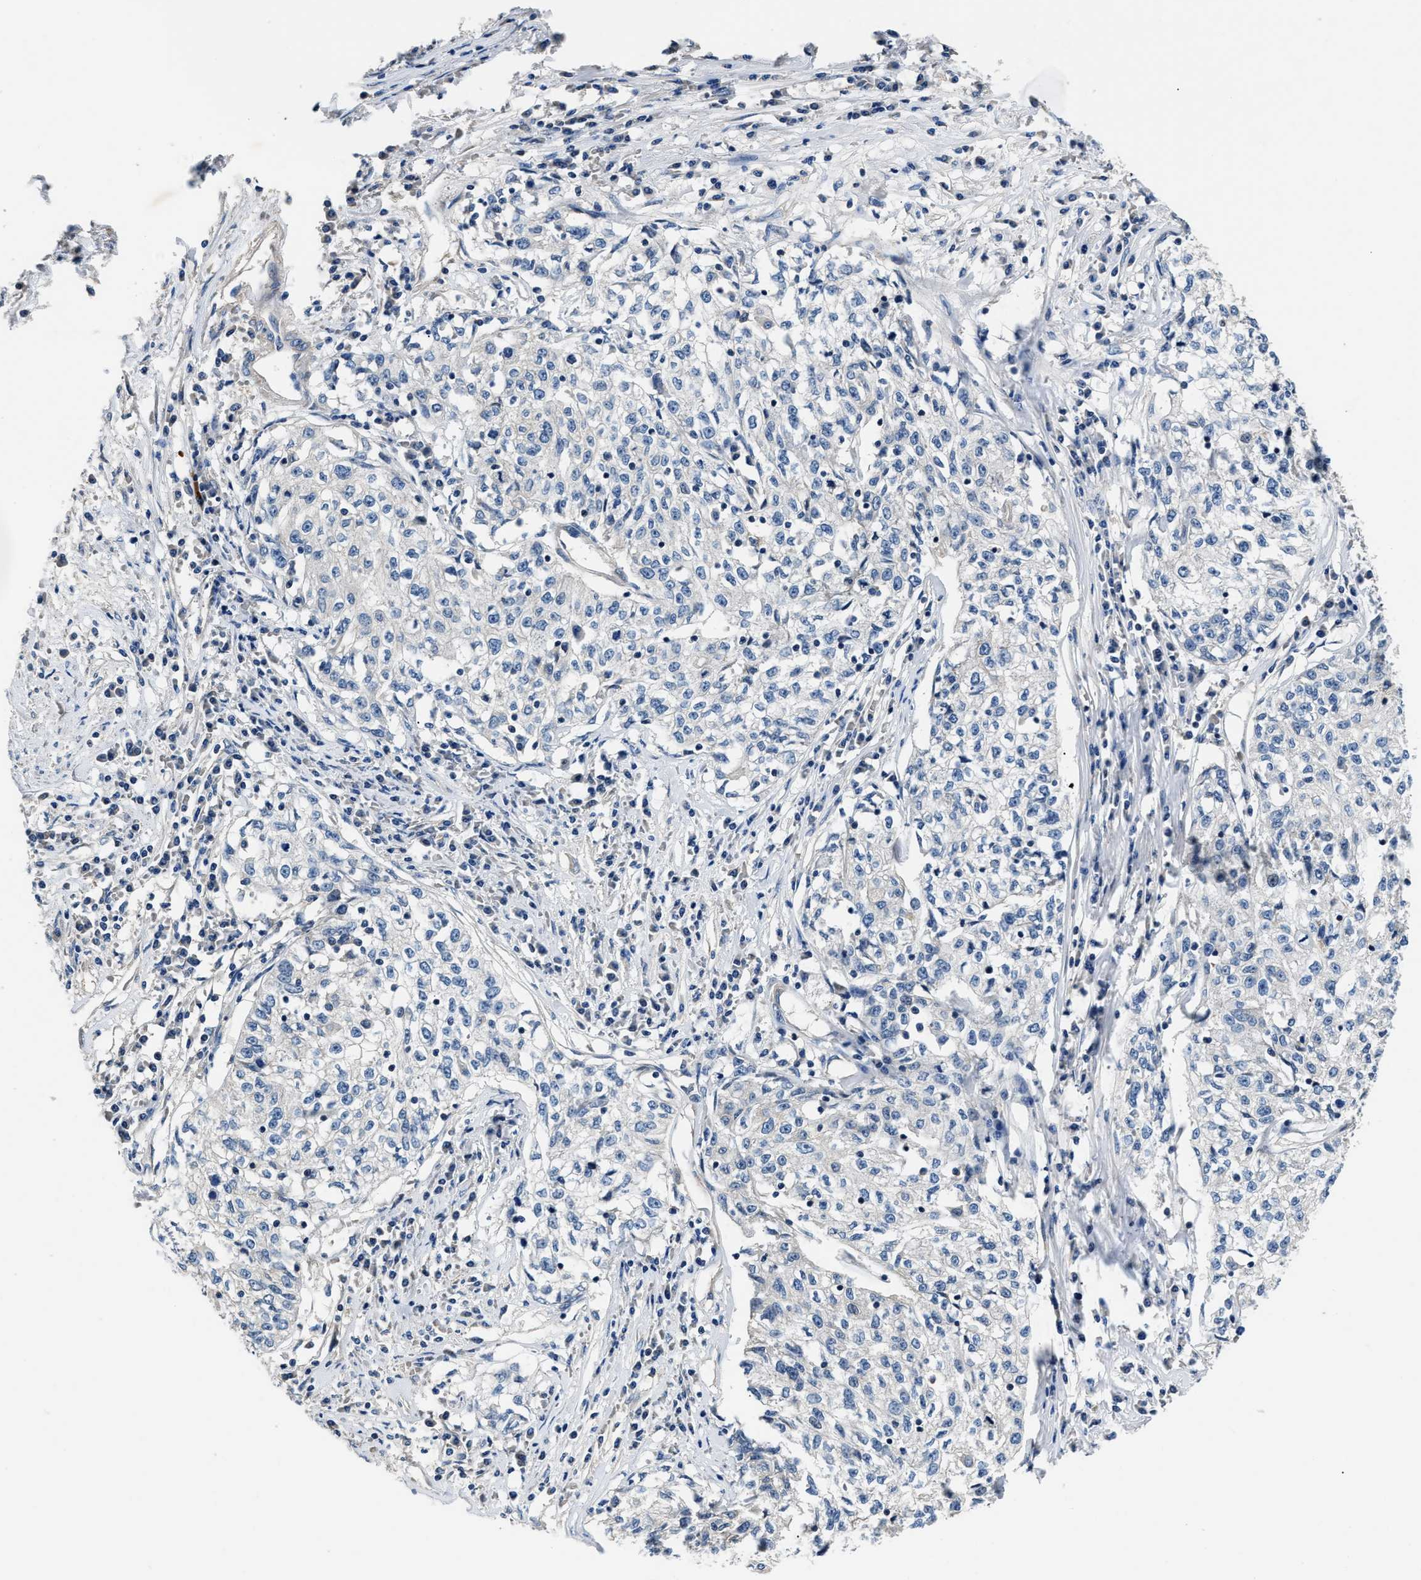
{"staining": {"intensity": "negative", "quantity": "none", "location": "none"}, "tissue": "cervical cancer", "cell_type": "Tumor cells", "image_type": "cancer", "snomed": [{"axis": "morphology", "description": "Squamous cell carcinoma, NOS"}, {"axis": "topography", "description": "Cervix"}], "caption": "High power microscopy histopathology image of an immunohistochemistry histopathology image of squamous cell carcinoma (cervical), revealing no significant staining in tumor cells.", "gene": "TEX2", "patient": {"sex": "female", "age": 57}}